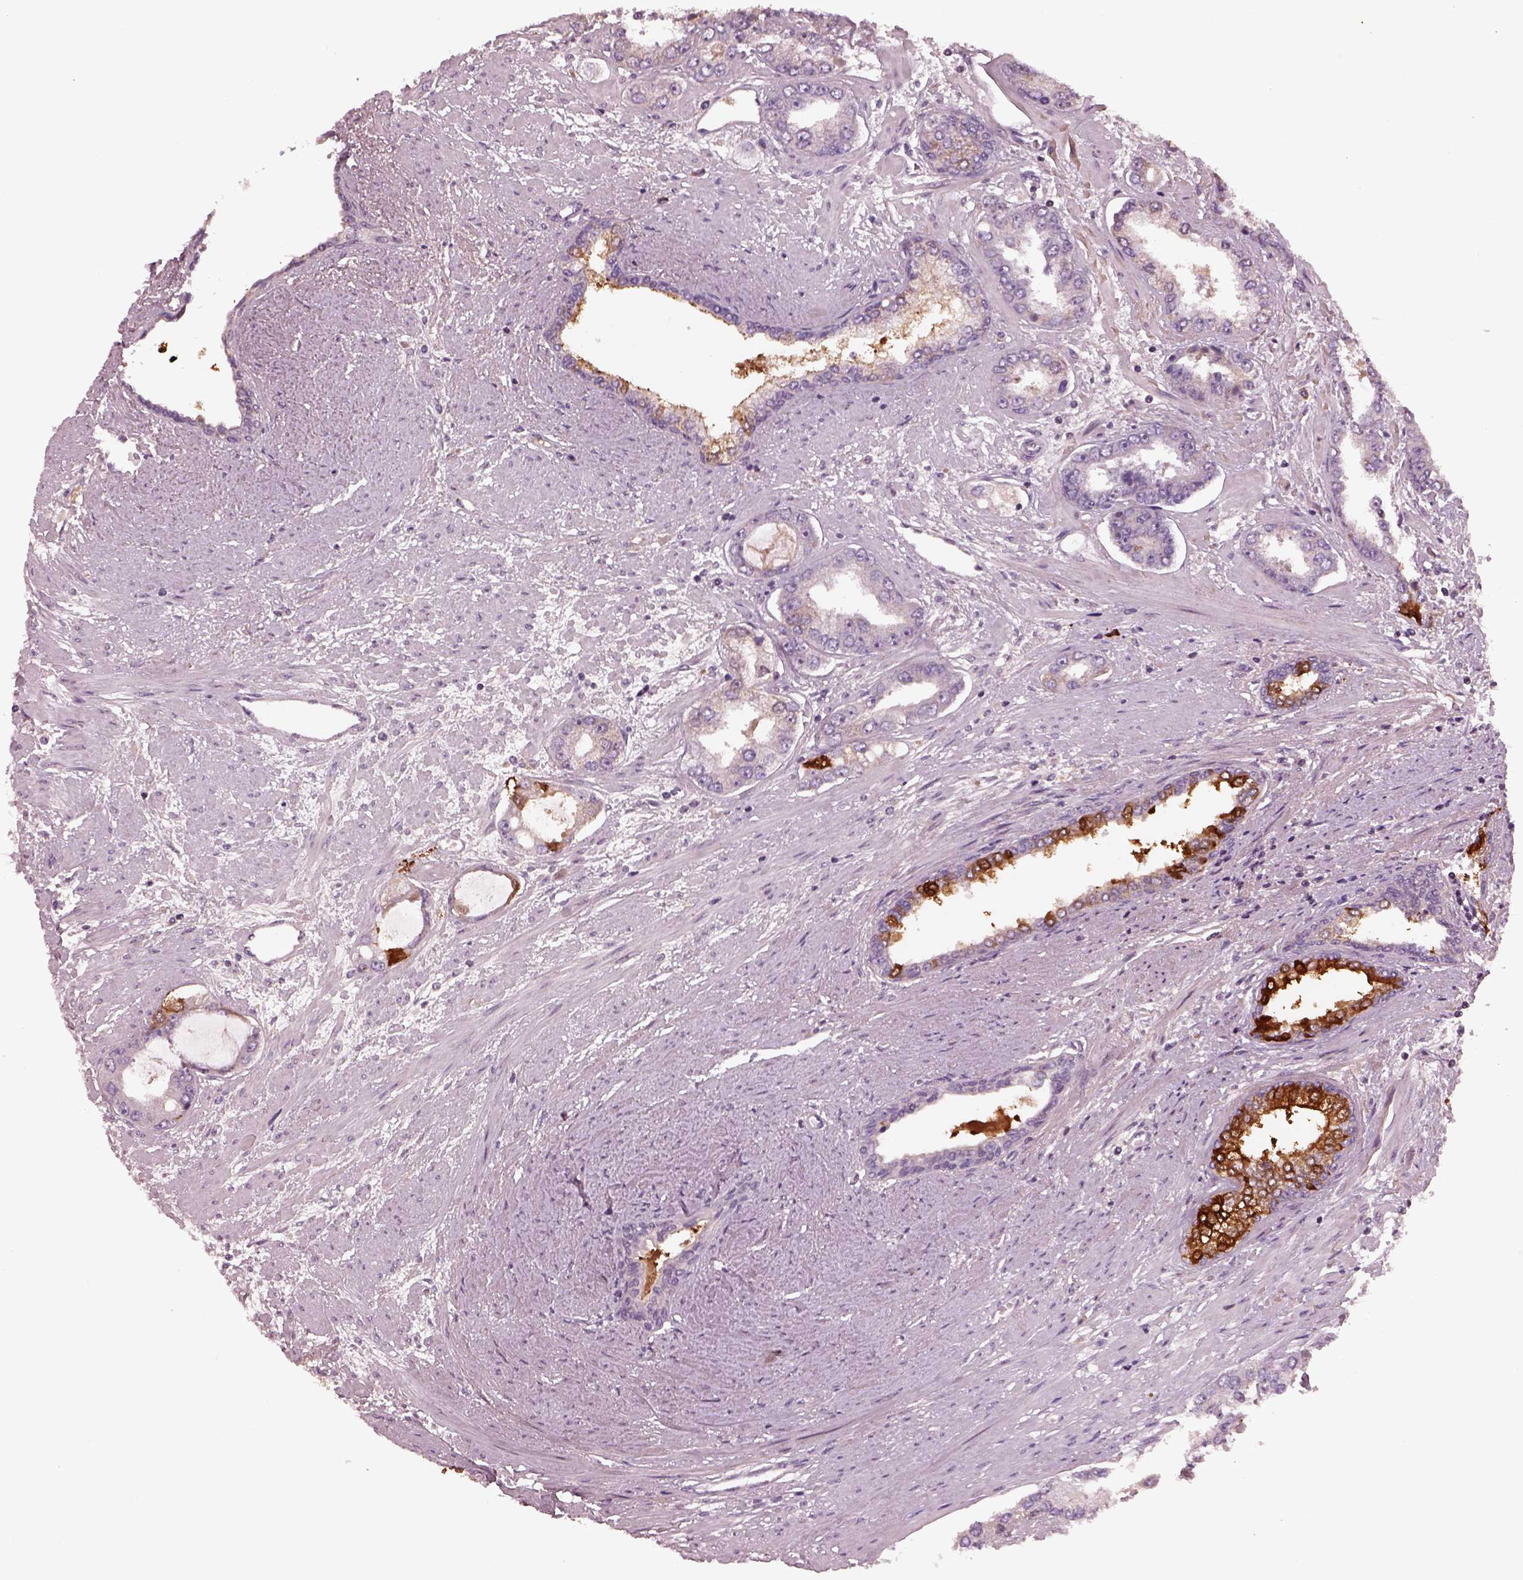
{"staining": {"intensity": "negative", "quantity": "none", "location": "none"}, "tissue": "prostate cancer", "cell_type": "Tumor cells", "image_type": "cancer", "snomed": [{"axis": "morphology", "description": "Adenocarcinoma, Low grade"}, {"axis": "topography", "description": "Prostate"}], "caption": "Immunohistochemistry micrograph of human adenocarcinoma (low-grade) (prostate) stained for a protein (brown), which exhibits no positivity in tumor cells.", "gene": "PTX4", "patient": {"sex": "male", "age": 60}}